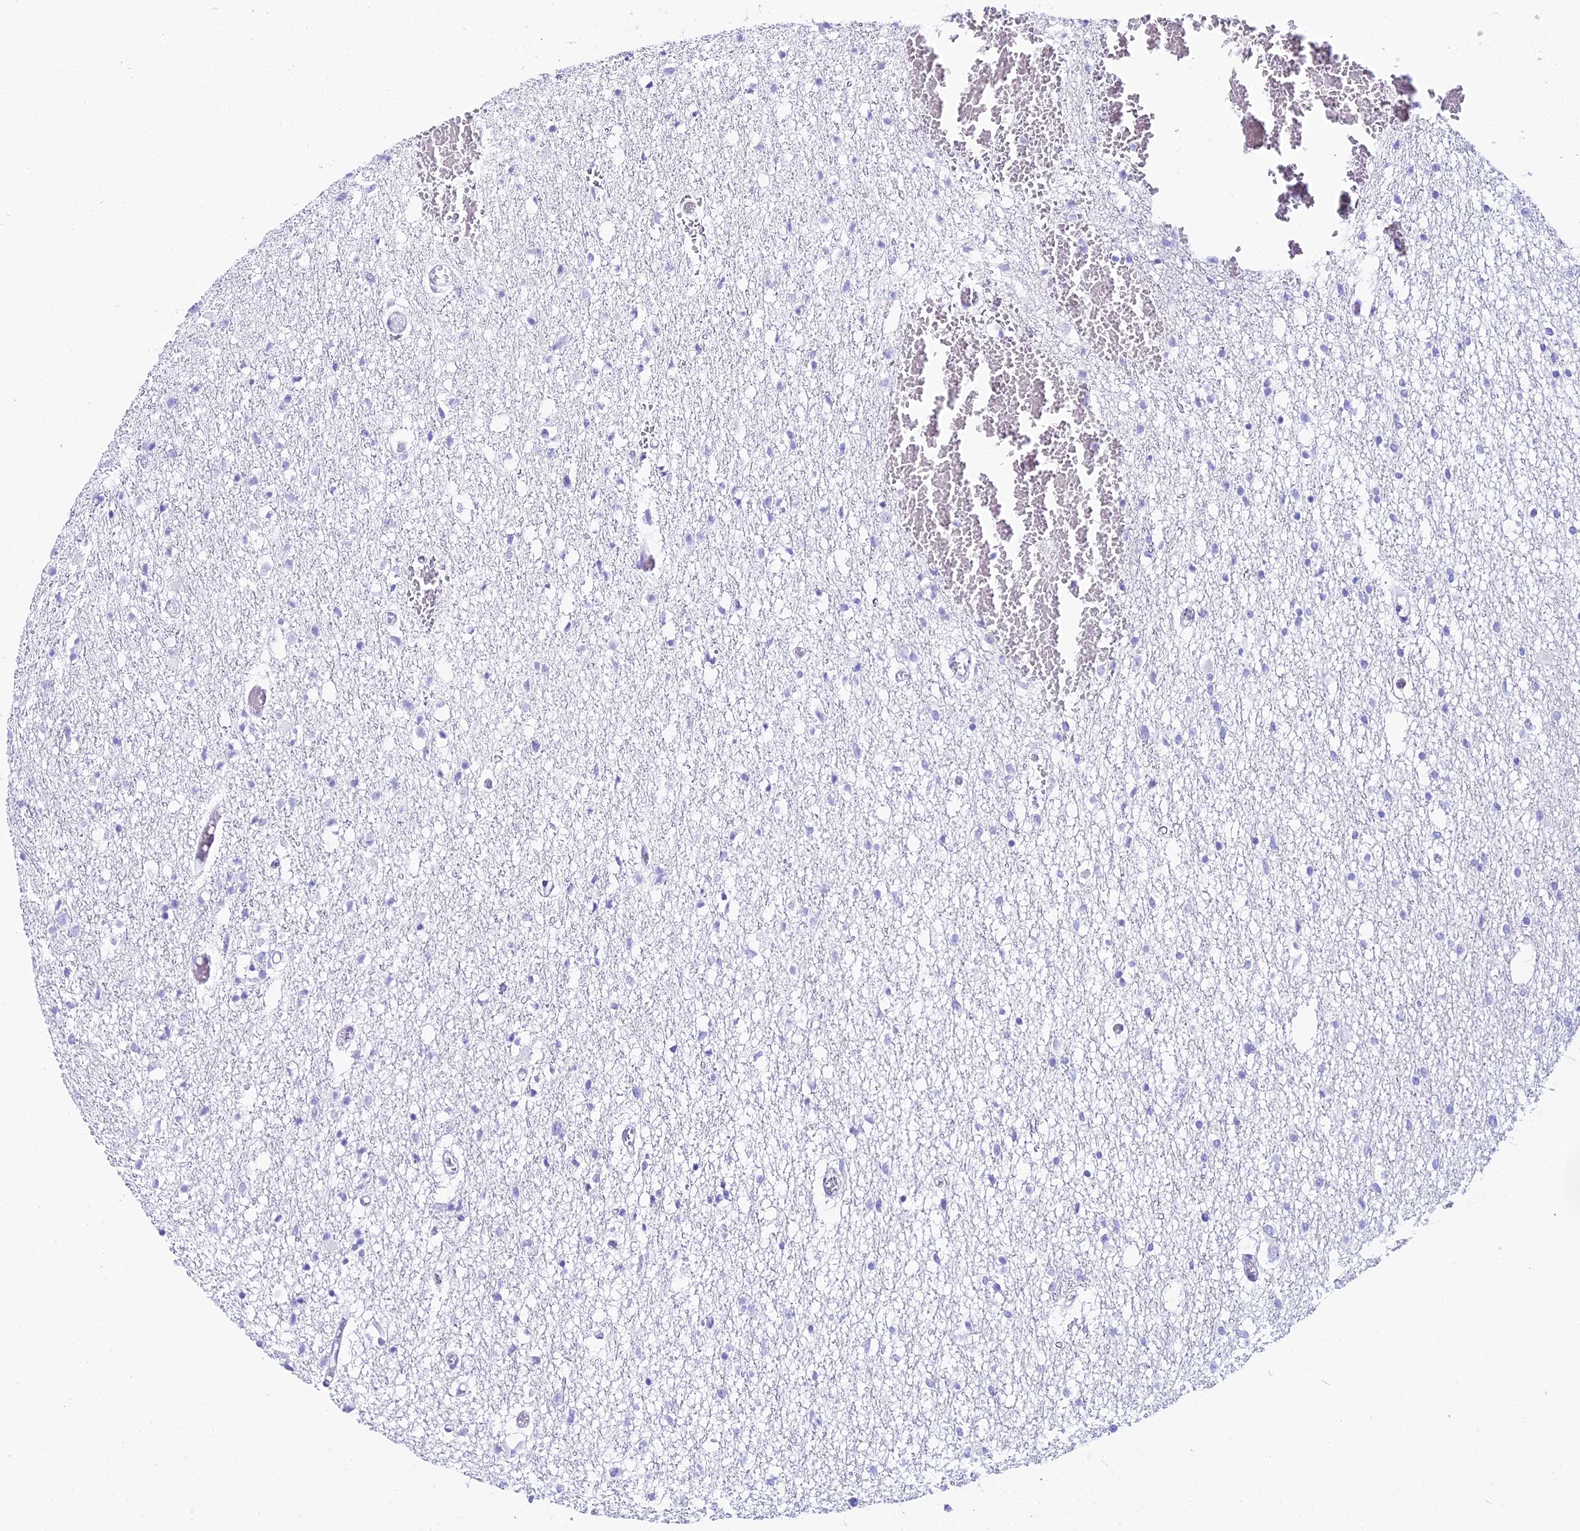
{"staining": {"intensity": "negative", "quantity": "none", "location": "none"}, "tissue": "glioma", "cell_type": "Tumor cells", "image_type": "cancer", "snomed": [{"axis": "morphology", "description": "Glioma, malignant, Low grade"}, {"axis": "topography", "description": "Brain"}], "caption": "The immunohistochemistry (IHC) histopathology image has no significant positivity in tumor cells of malignant low-grade glioma tissue. (DAB IHC, high magnification).", "gene": "CGB2", "patient": {"sex": "female", "age": 22}}